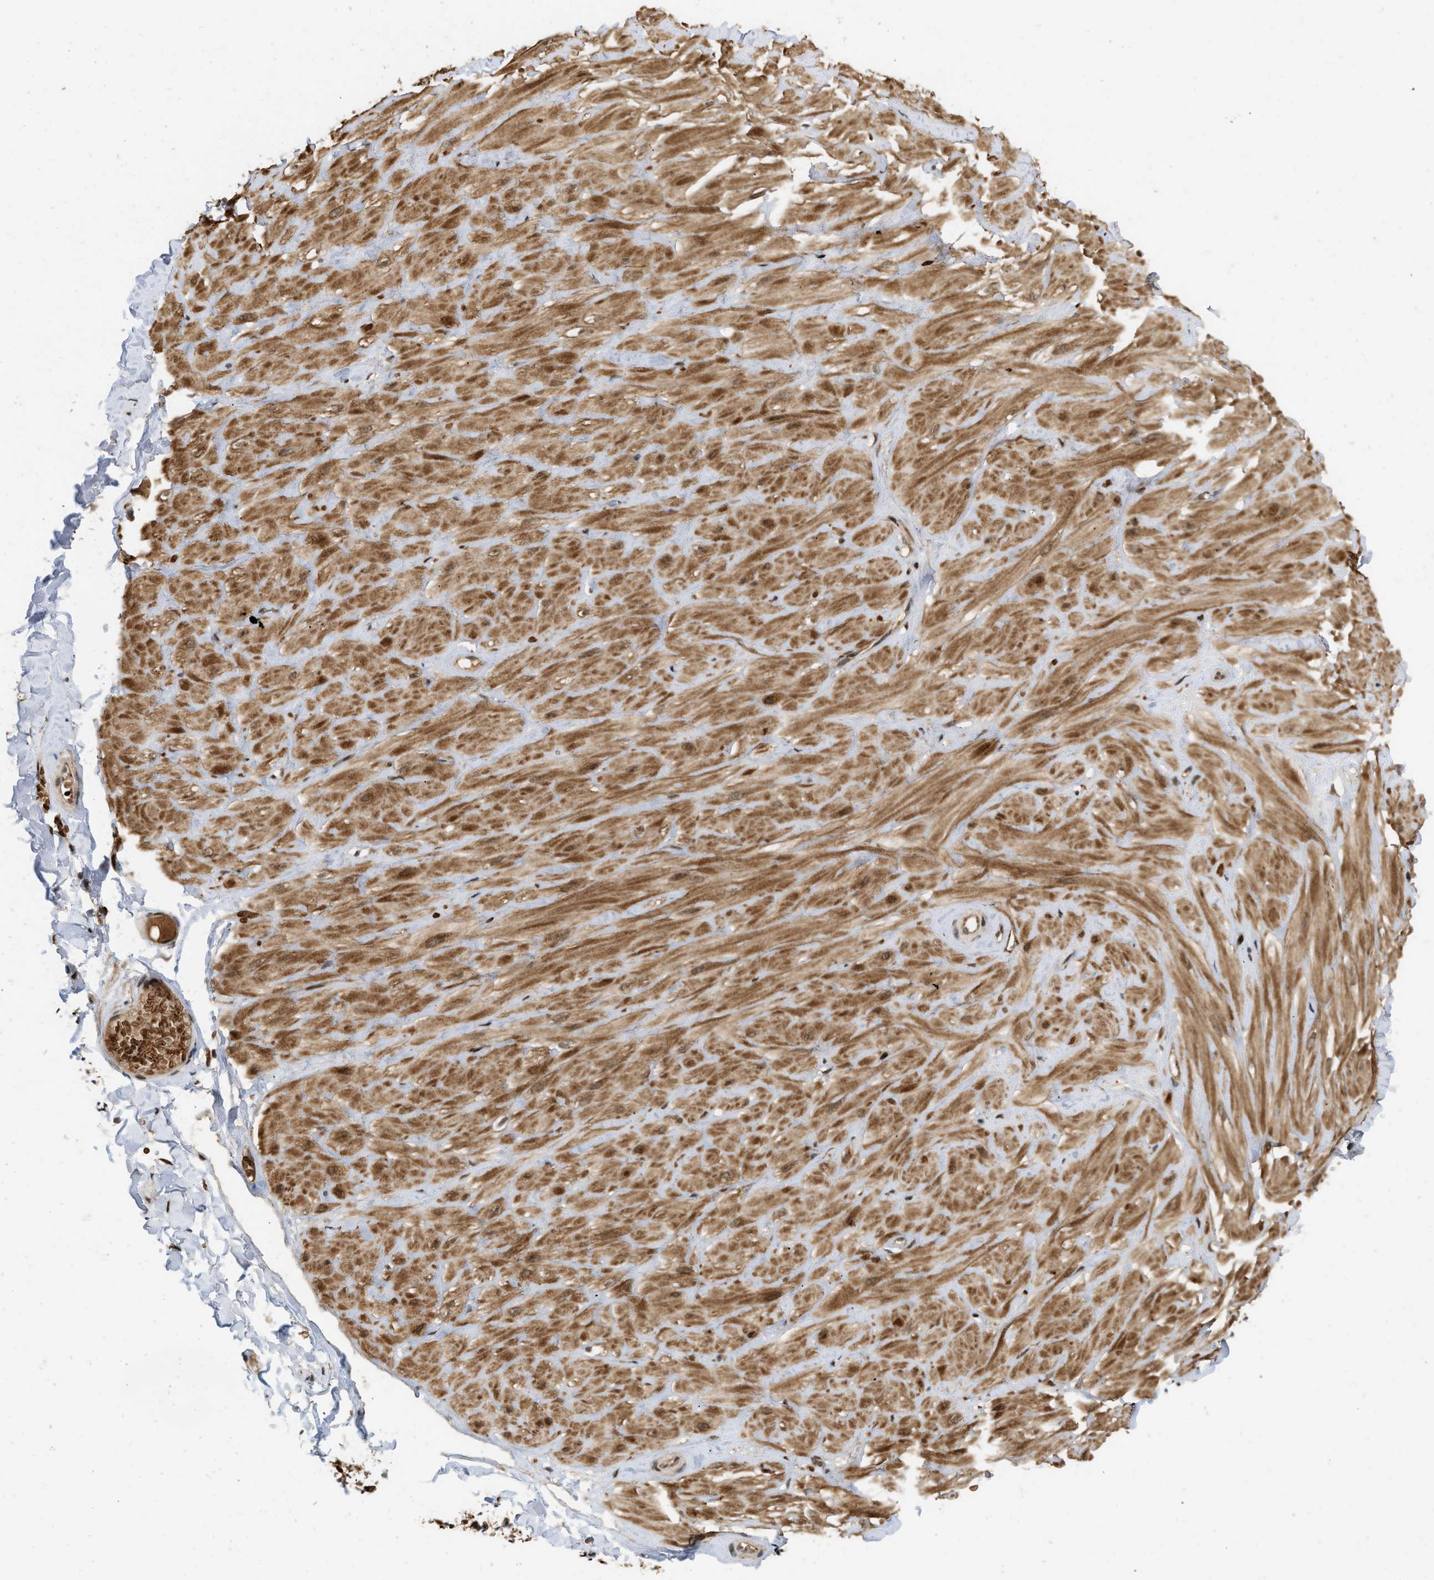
{"staining": {"intensity": "strong", "quantity": ">75%", "location": "nuclear"}, "tissue": "adipose tissue", "cell_type": "Adipocytes", "image_type": "normal", "snomed": [{"axis": "morphology", "description": "Normal tissue, NOS"}, {"axis": "topography", "description": "Adipose tissue"}, {"axis": "topography", "description": "Vascular tissue"}, {"axis": "topography", "description": "Peripheral nerve tissue"}], "caption": "IHC micrograph of normal adipose tissue stained for a protein (brown), which reveals high levels of strong nuclear positivity in approximately >75% of adipocytes.", "gene": "ANKRD11", "patient": {"sex": "male", "age": 25}}